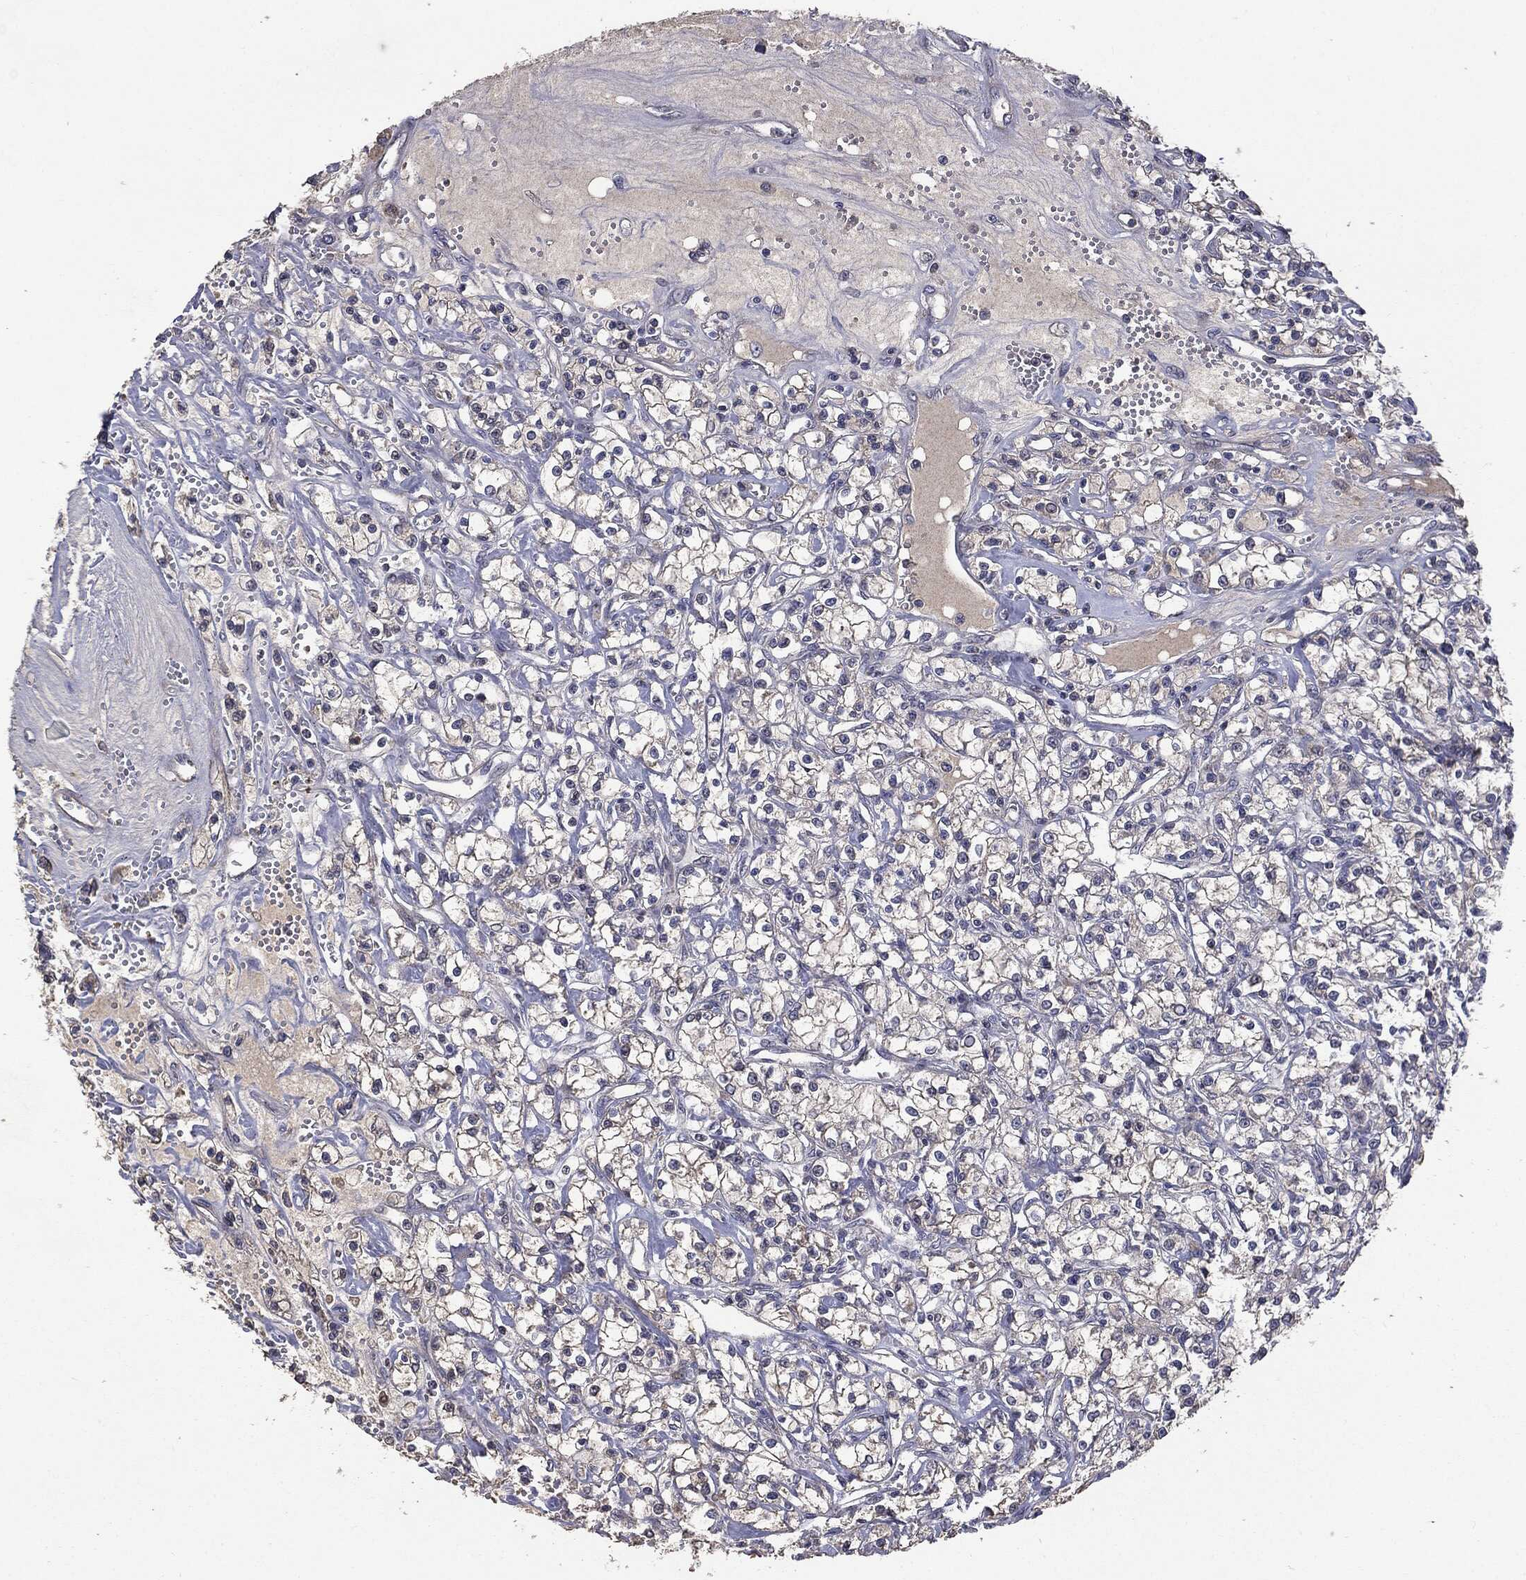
{"staining": {"intensity": "negative", "quantity": "none", "location": "none"}, "tissue": "renal cancer", "cell_type": "Tumor cells", "image_type": "cancer", "snomed": [{"axis": "morphology", "description": "Adenocarcinoma, NOS"}, {"axis": "topography", "description": "Kidney"}], "caption": "Tumor cells show no significant protein positivity in adenocarcinoma (renal).", "gene": "MTOR", "patient": {"sex": "female", "age": 59}}